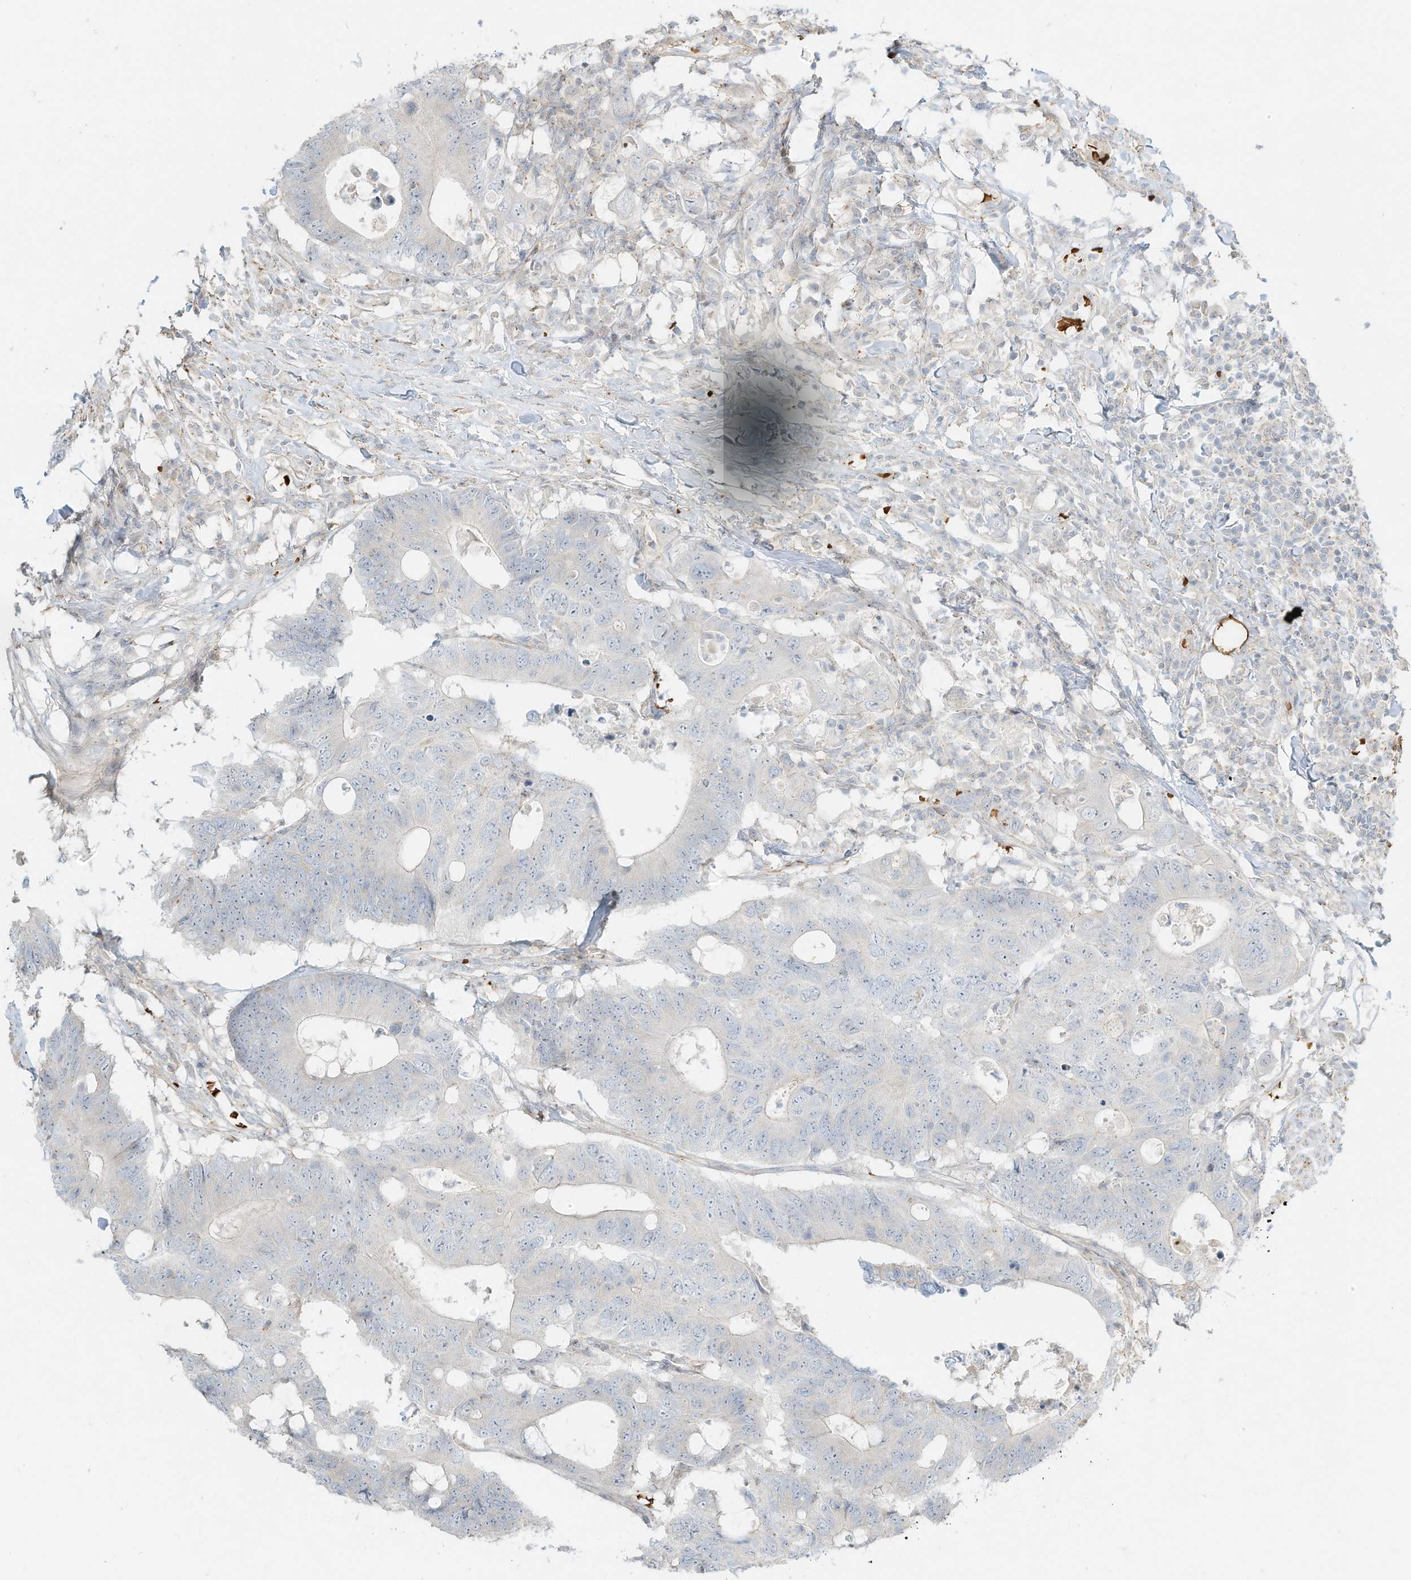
{"staining": {"intensity": "negative", "quantity": "none", "location": "none"}, "tissue": "colorectal cancer", "cell_type": "Tumor cells", "image_type": "cancer", "snomed": [{"axis": "morphology", "description": "Adenocarcinoma, NOS"}, {"axis": "topography", "description": "Colon"}], "caption": "Histopathology image shows no protein expression in tumor cells of colorectal cancer (adenocarcinoma) tissue.", "gene": "OFD1", "patient": {"sex": "male", "age": 71}}